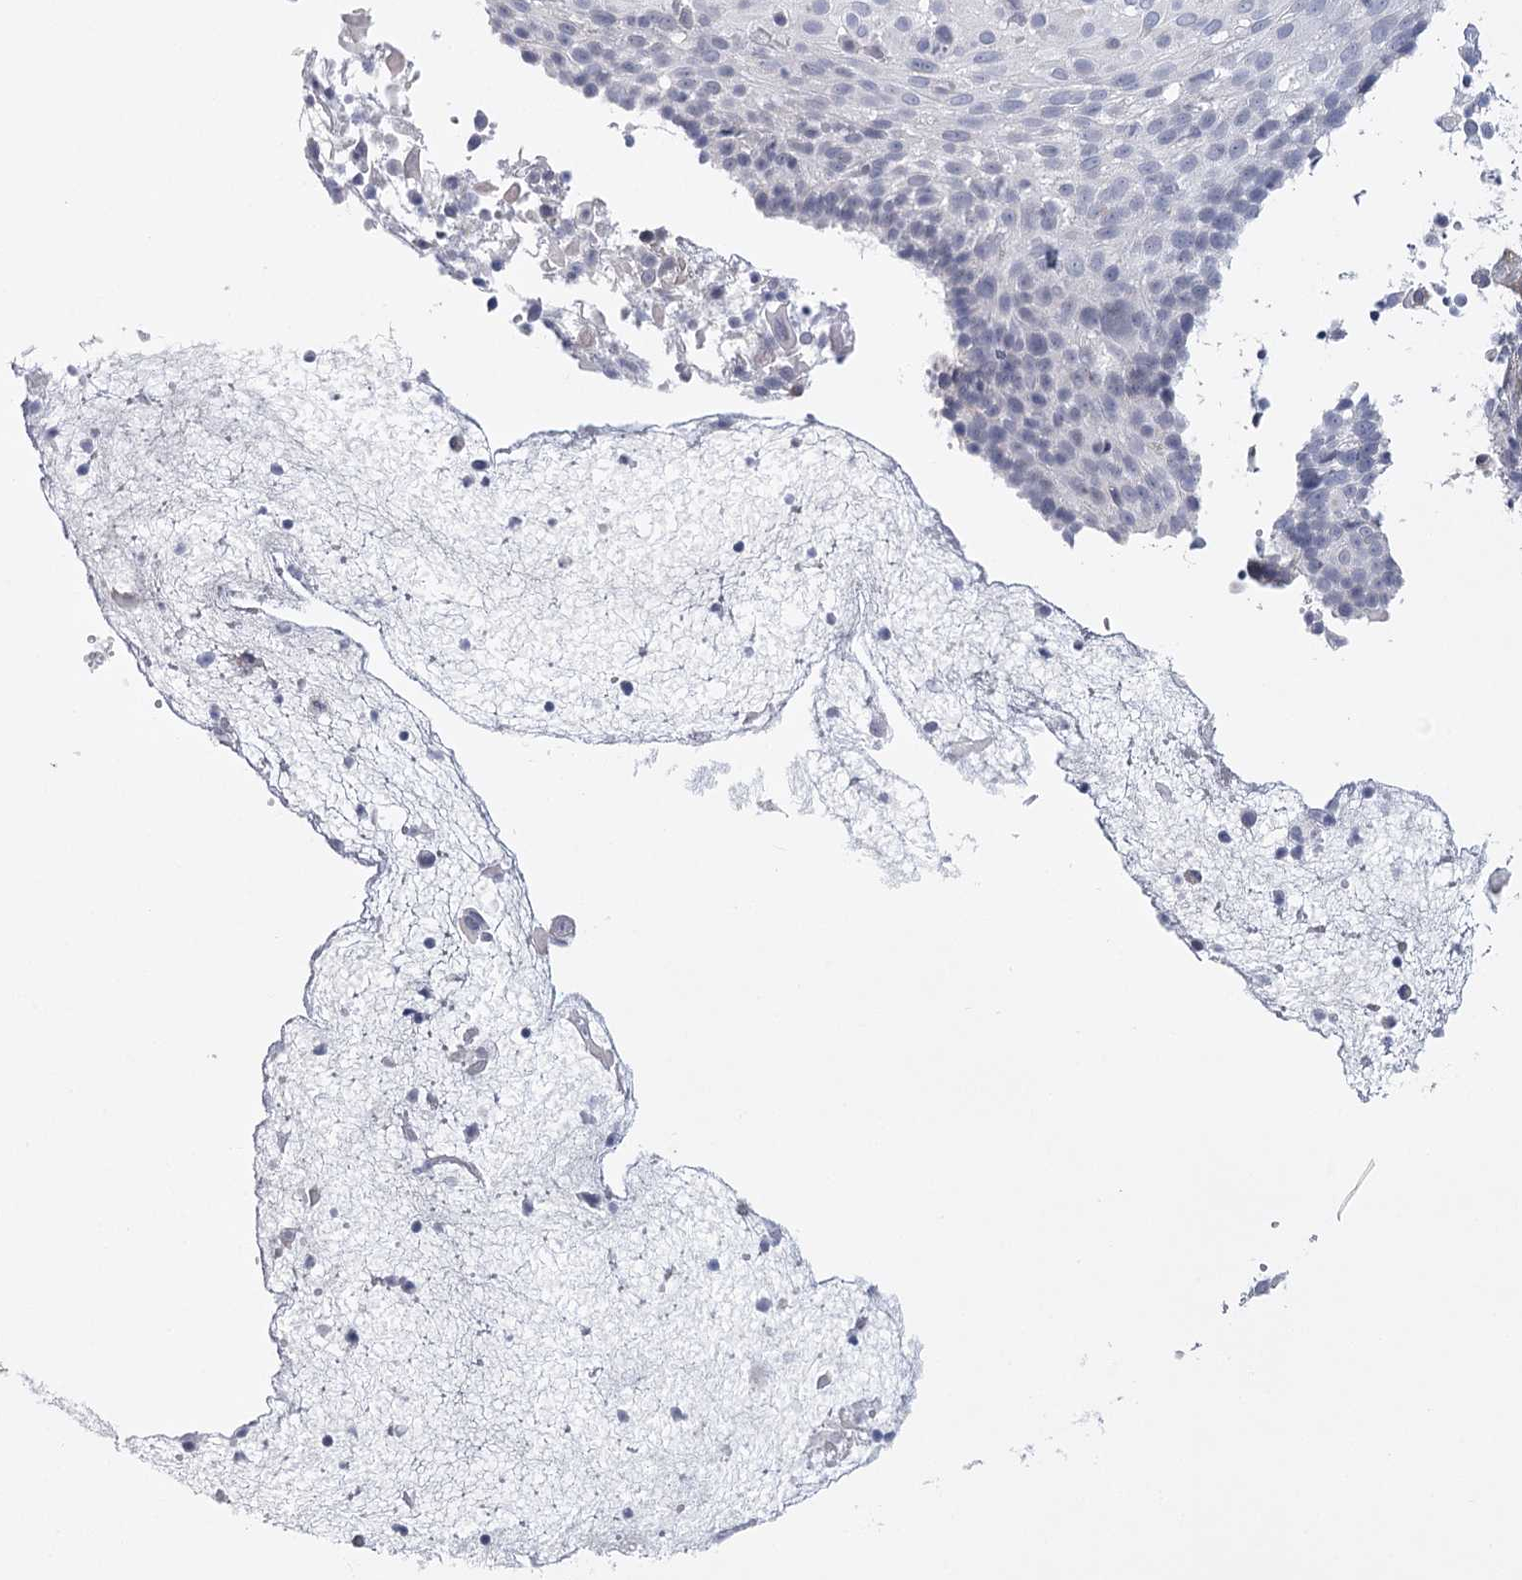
{"staining": {"intensity": "negative", "quantity": "none", "location": "none"}, "tissue": "cervical cancer", "cell_type": "Tumor cells", "image_type": "cancer", "snomed": [{"axis": "morphology", "description": "Squamous cell carcinoma, NOS"}, {"axis": "topography", "description": "Cervix"}], "caption": "This micrograph is of cervical squamous cell carcinoma stained with immunohistochemistry (IHC) to label a protein in brown with the nuclei are counter-stained blue. There is no positivity in tumor cells. (DAB (3,3'-diaminobenzidine) immunohistochemistry, high magnification).", "gene": "FAM76B", "patient": {"sex": "female", "age": 74}}